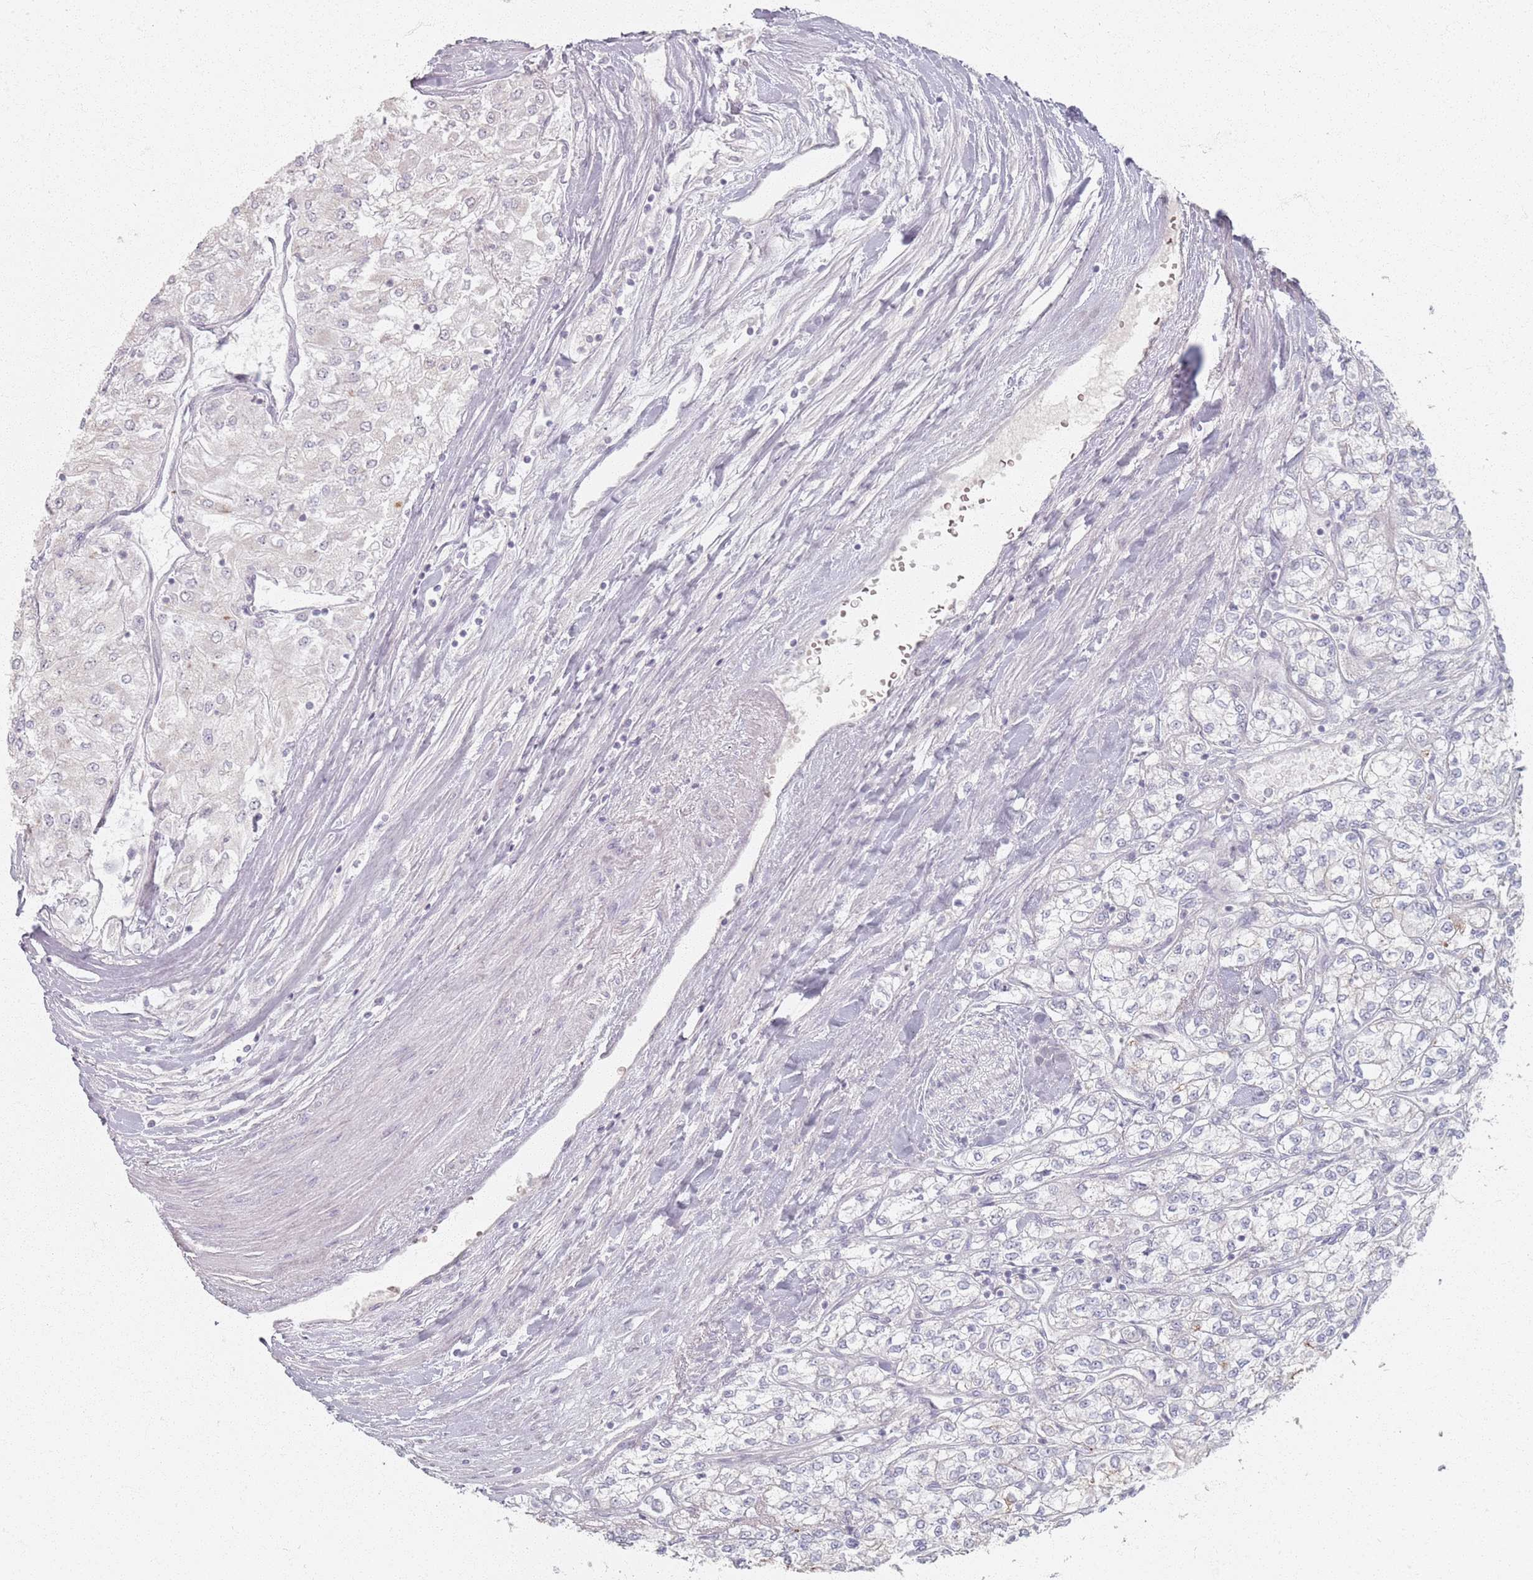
{"staining": {"intensity": "moderate", "quantity": "<25%", "location": "cytoplasmic/membranous"}, "tissue": "renal cancer", "cell_type": "Tumor cells", "image_type": "cancer", "snomed": [{"axis": "morphology", "description": "Adenocarcinoma, NOS"}, {"axis": "topography", "description": "Kidney"}], "caption": "Protein expression by IHC reveals moderate cytoplasmic/membranous expression in approximately <25% of tumor cells in renal cancer (adenocarcinoma).", "gene": "PKD2L2", "patient": {"sex": "male", "age": 80}}